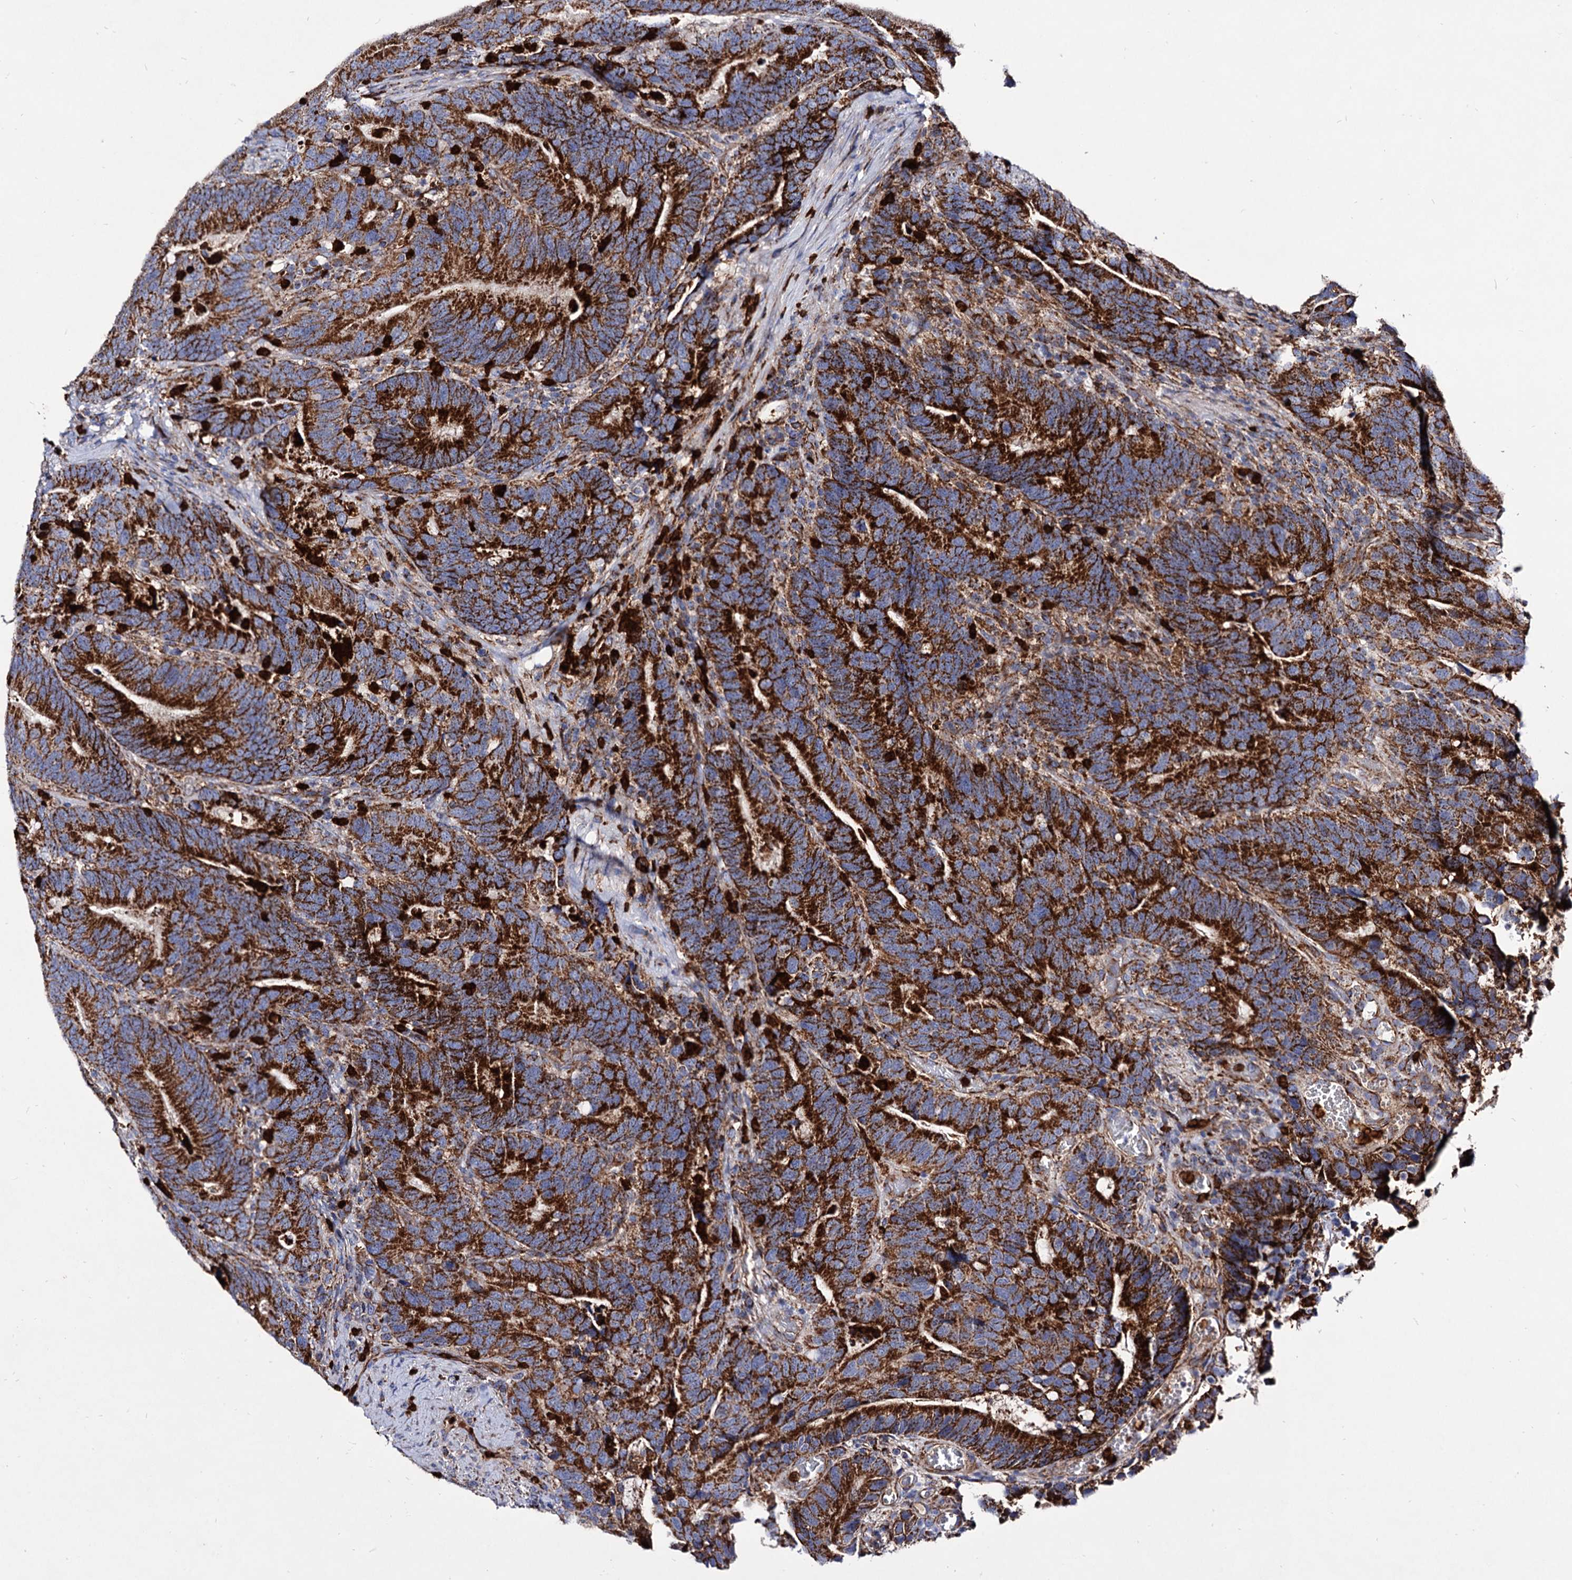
{"staining": {"intensity": "strong", "quantity": ">75%", "location": "cytoplasmic/membranous"}, "tissue": "colorectal cancer", "cell_type": "Tumor cells", "image_type": "cancer", "snomed": [{"axis": "morphology", "description": "Adenocarcinoma, NOS"}, {"axis": "topography", "description": "Colon"}], "caption": "Strong cytoplasmic/membranous expression is appreciated in approximately >75% of tumor cells in adenocarcinoma (colorectal).", "gene": "ACAD9", "patient": {"sex": "female", "age": 66}}